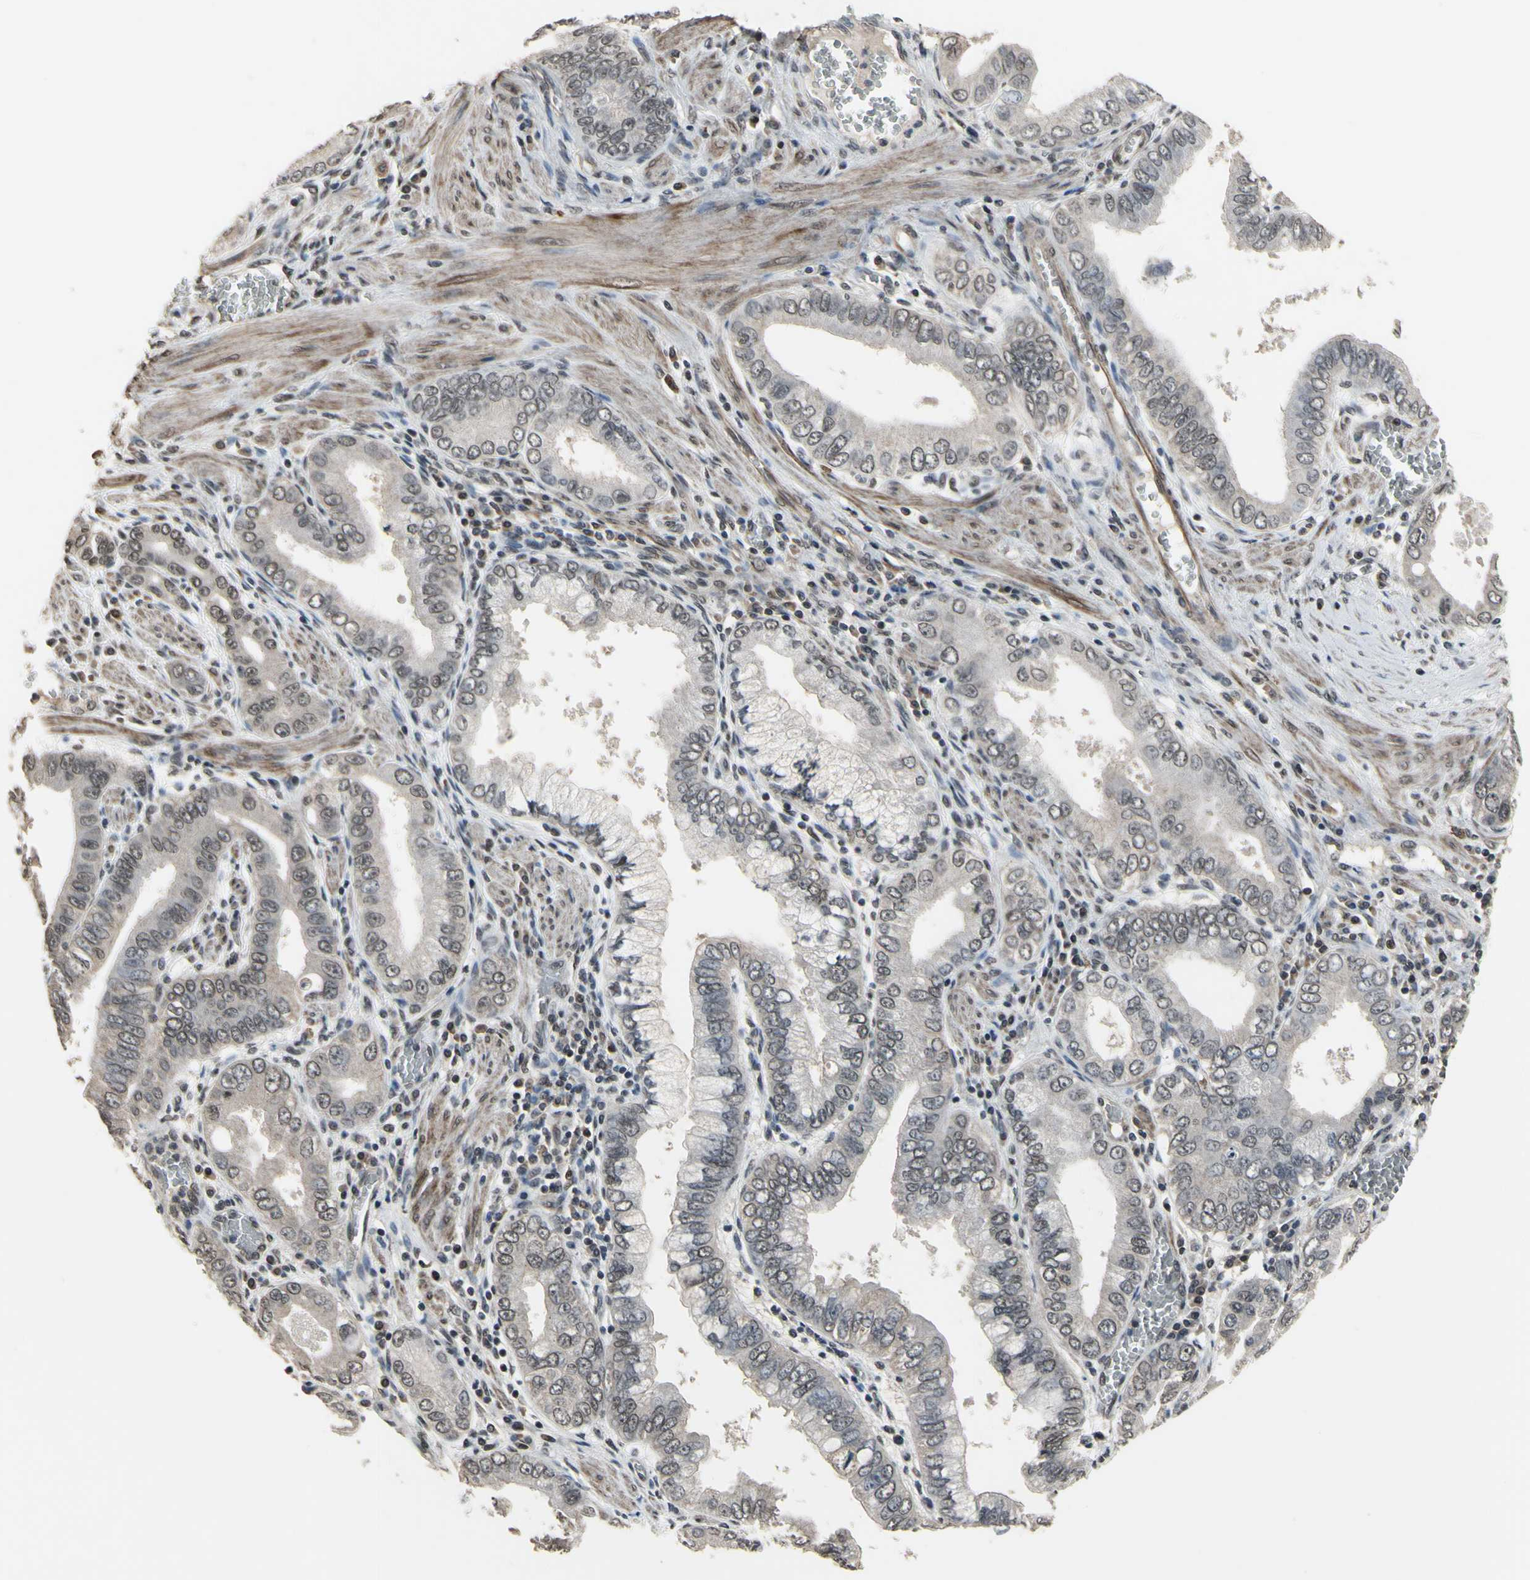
{"staining": {"intensity": "weak", "quantity": "<25%", "location": "nuclear"}, "tissue": "pancreatic cancer", "cell_type": "Tumor cells", "image_type": "cancer", "snomed": [{"axis": "morphology", "description": "Normal tissue, NOS"}, {"axis": "topography", "description": "Lymph node"}], "caption": "Immunohistochemistry (IHC) of human pancreatic cancer reveals no staining in tumor cells.", "gene": "ZNF174", "patient": {"sex": "male", "age": 50}}